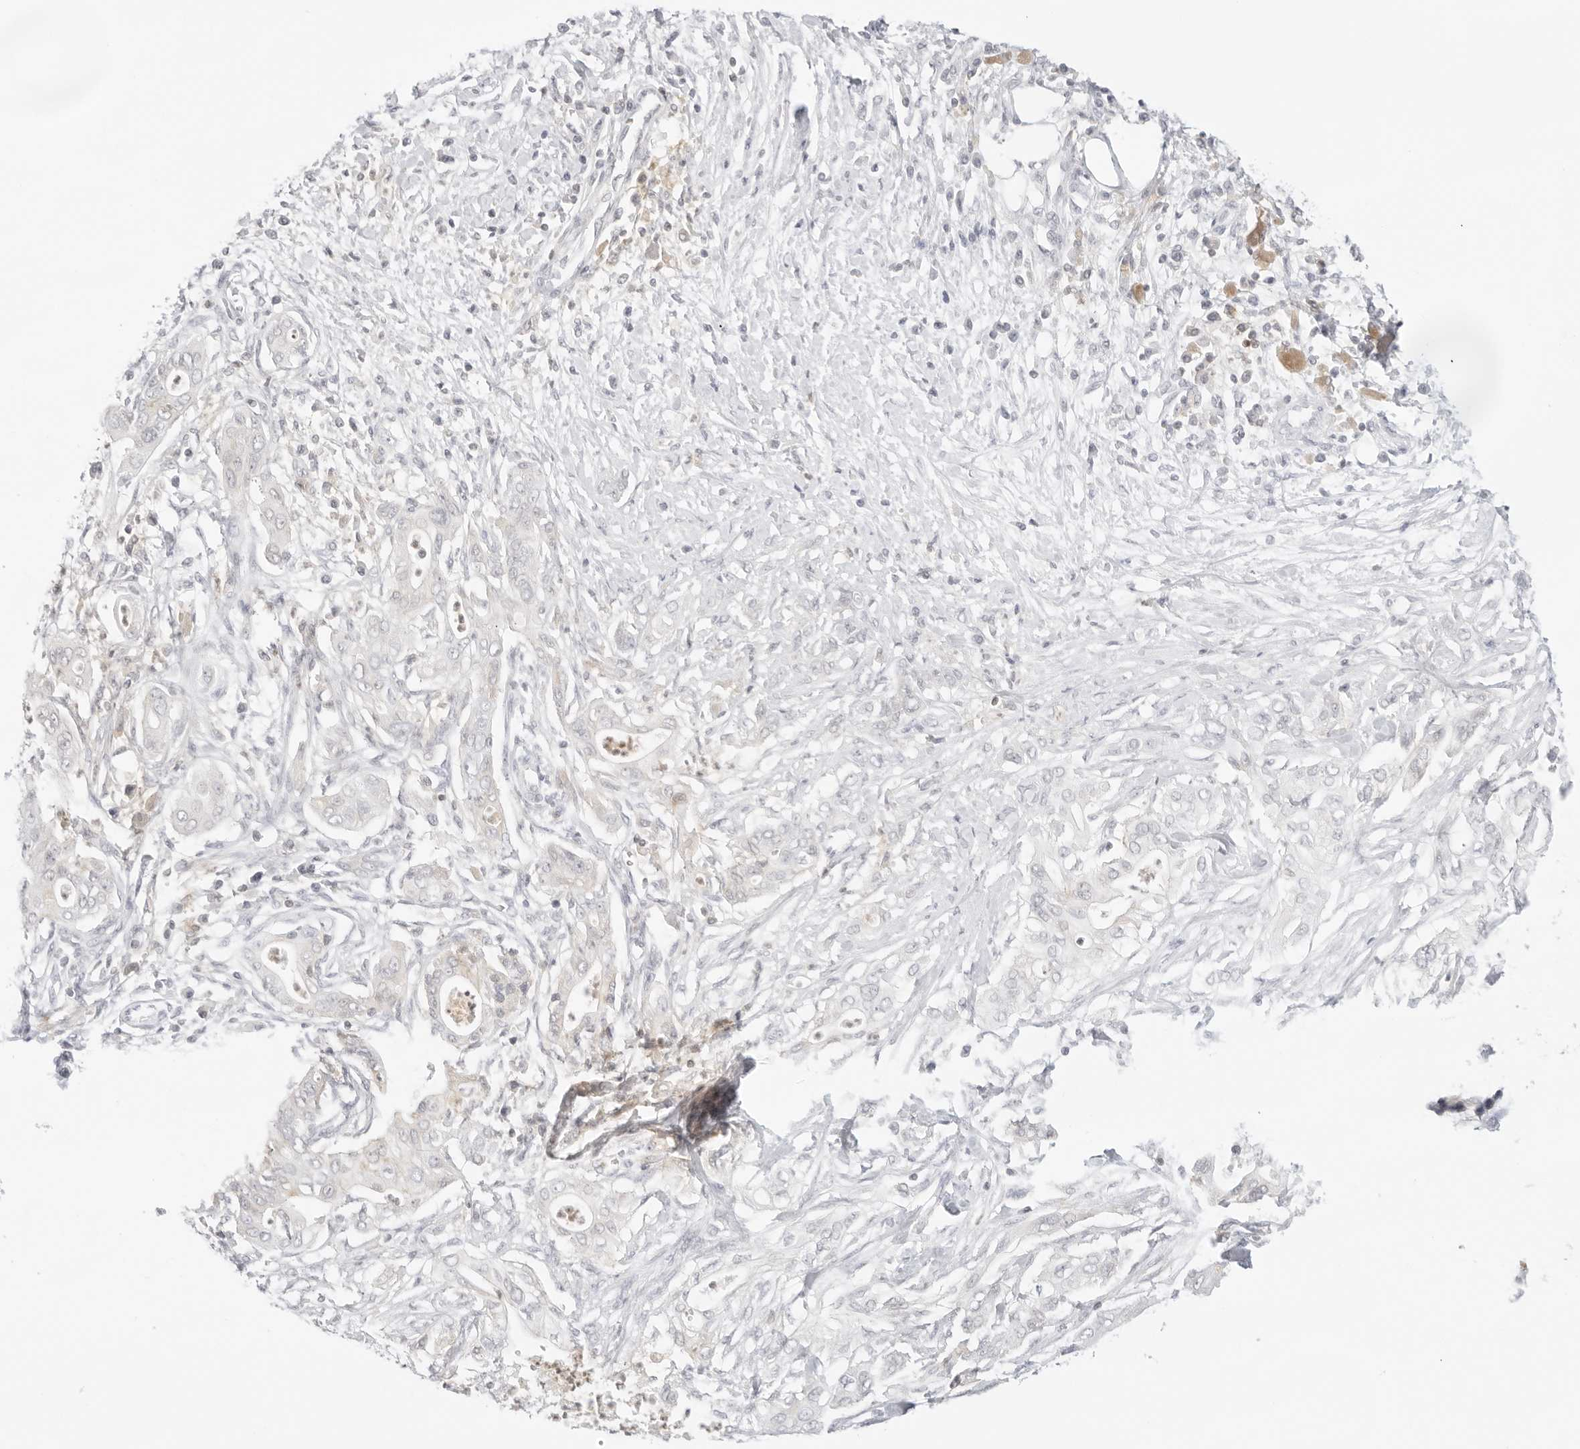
{"staining": {"intensity": "negative", "quantity": "none", "location": "none"}, "tissue": "pancreatic cancer", "cell_type": "Tumor cells", "image_type": "cancer", "snomed": [{"axis": "morphology", "description": "Adenocarcinoma, NOS"}, {"axis": "topography", "description": "Pancreas"}], "caption": "Human pancreatic cancer (adenocarcinoma) stained for a protein using immunohistochemistry (IHC) exhibits no positivity in tumor cells.", "gene": "TNFRSF14", "patient": {"sex": "male", "age": 58}}